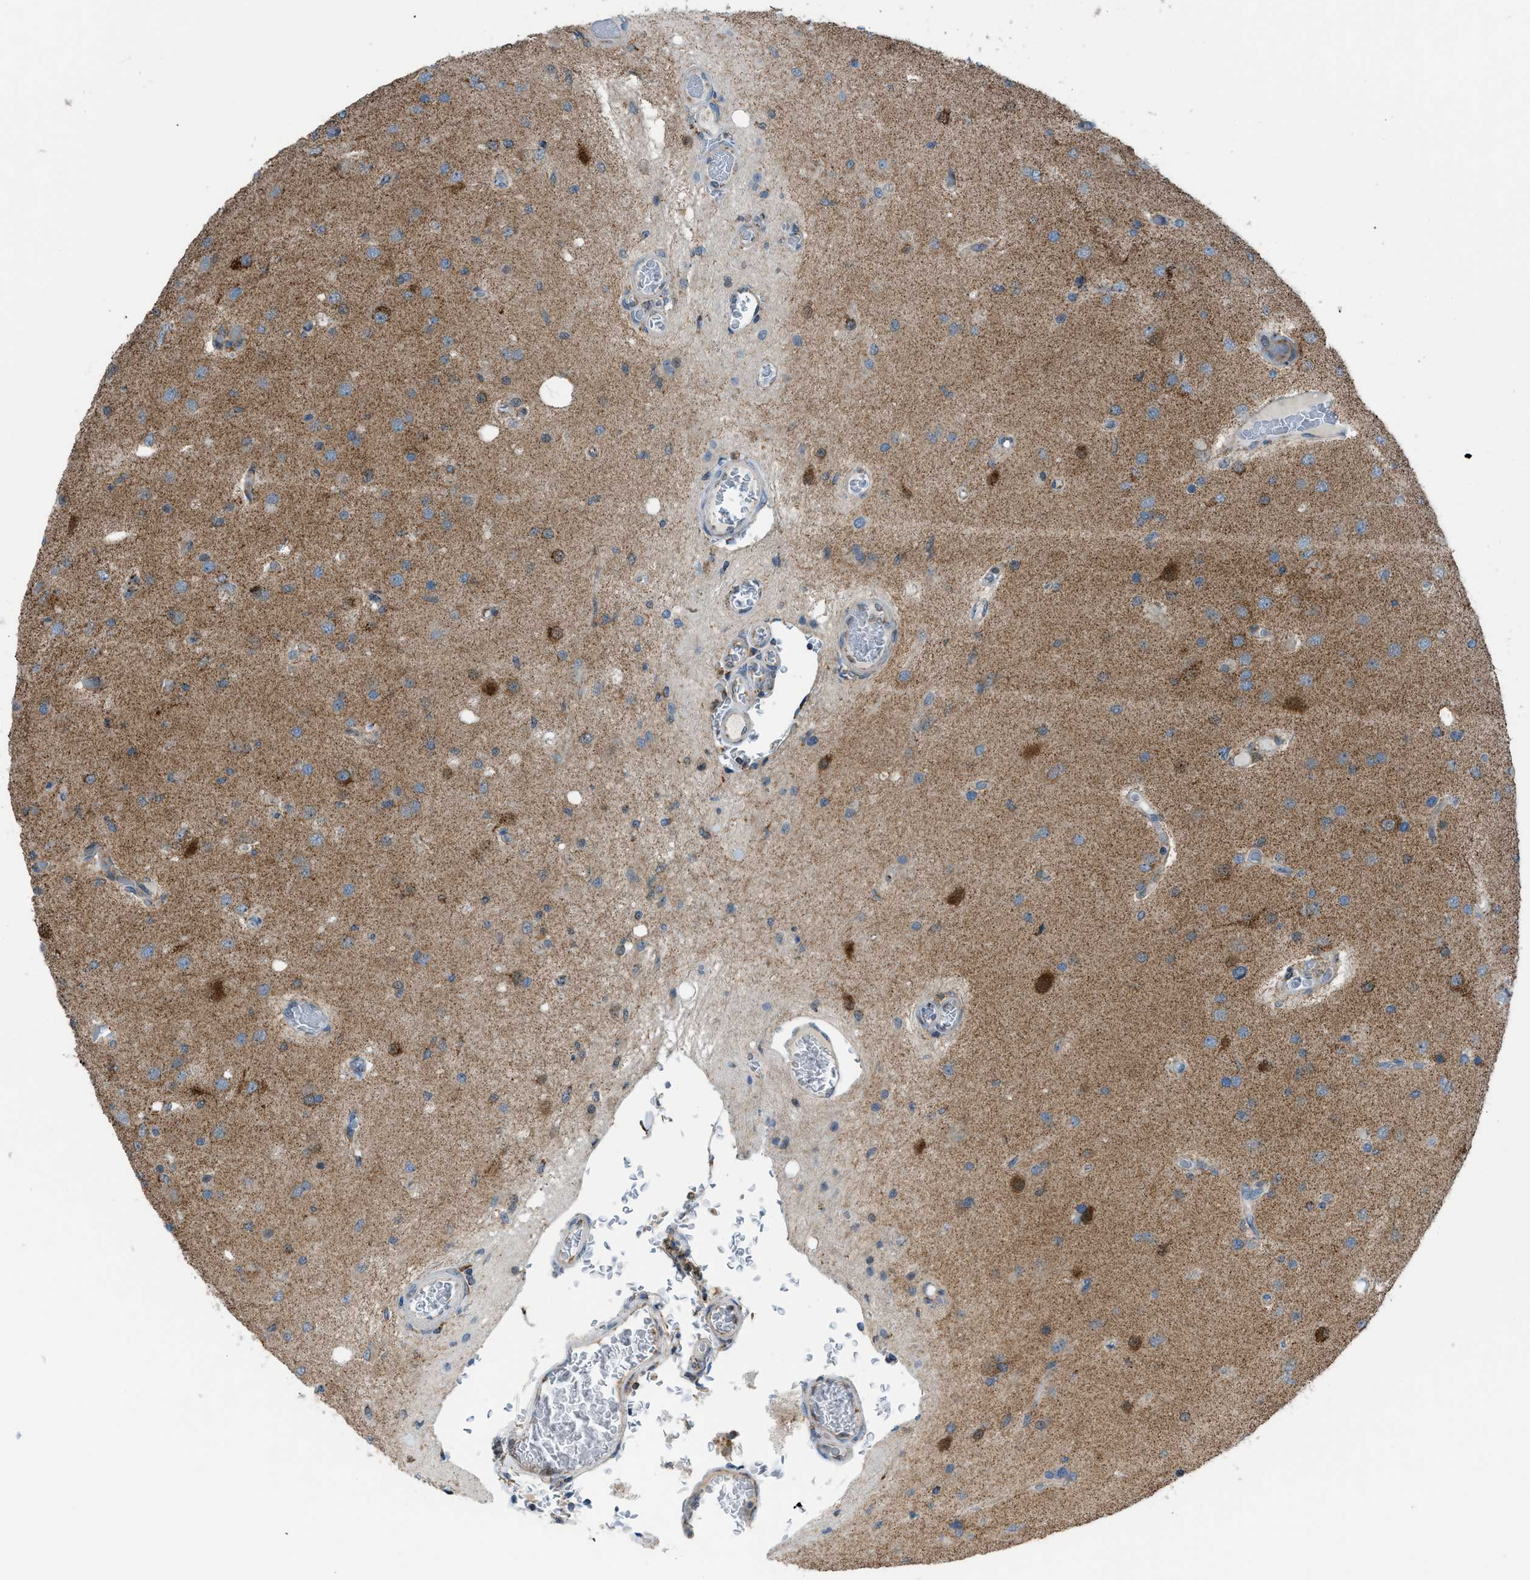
{"staining": {"intensity": "moderate", "quantity": "<25%", "location": "cytoplasmic/membranous"}, "tissue": "glioma", "cell_type": "Tumor cells", "image_type": "cancer", "snomed": [{"axis": "morphology", "description": "Normal tissue, NOS"}, {"axis": "morphology", "description": "Glioma, malignant, High grade"}, {"axis": "topography", "description": "Cerebral cortex"}], "caption": "Immunohistochemical staining of malignant glioma (high-grade) displays low levels of moderate cytoplasmic/membranous protein positivity in approximately <25% of tumor cells.", "gene": "SRM", "patient": {"sex": "male", "age": 77}}